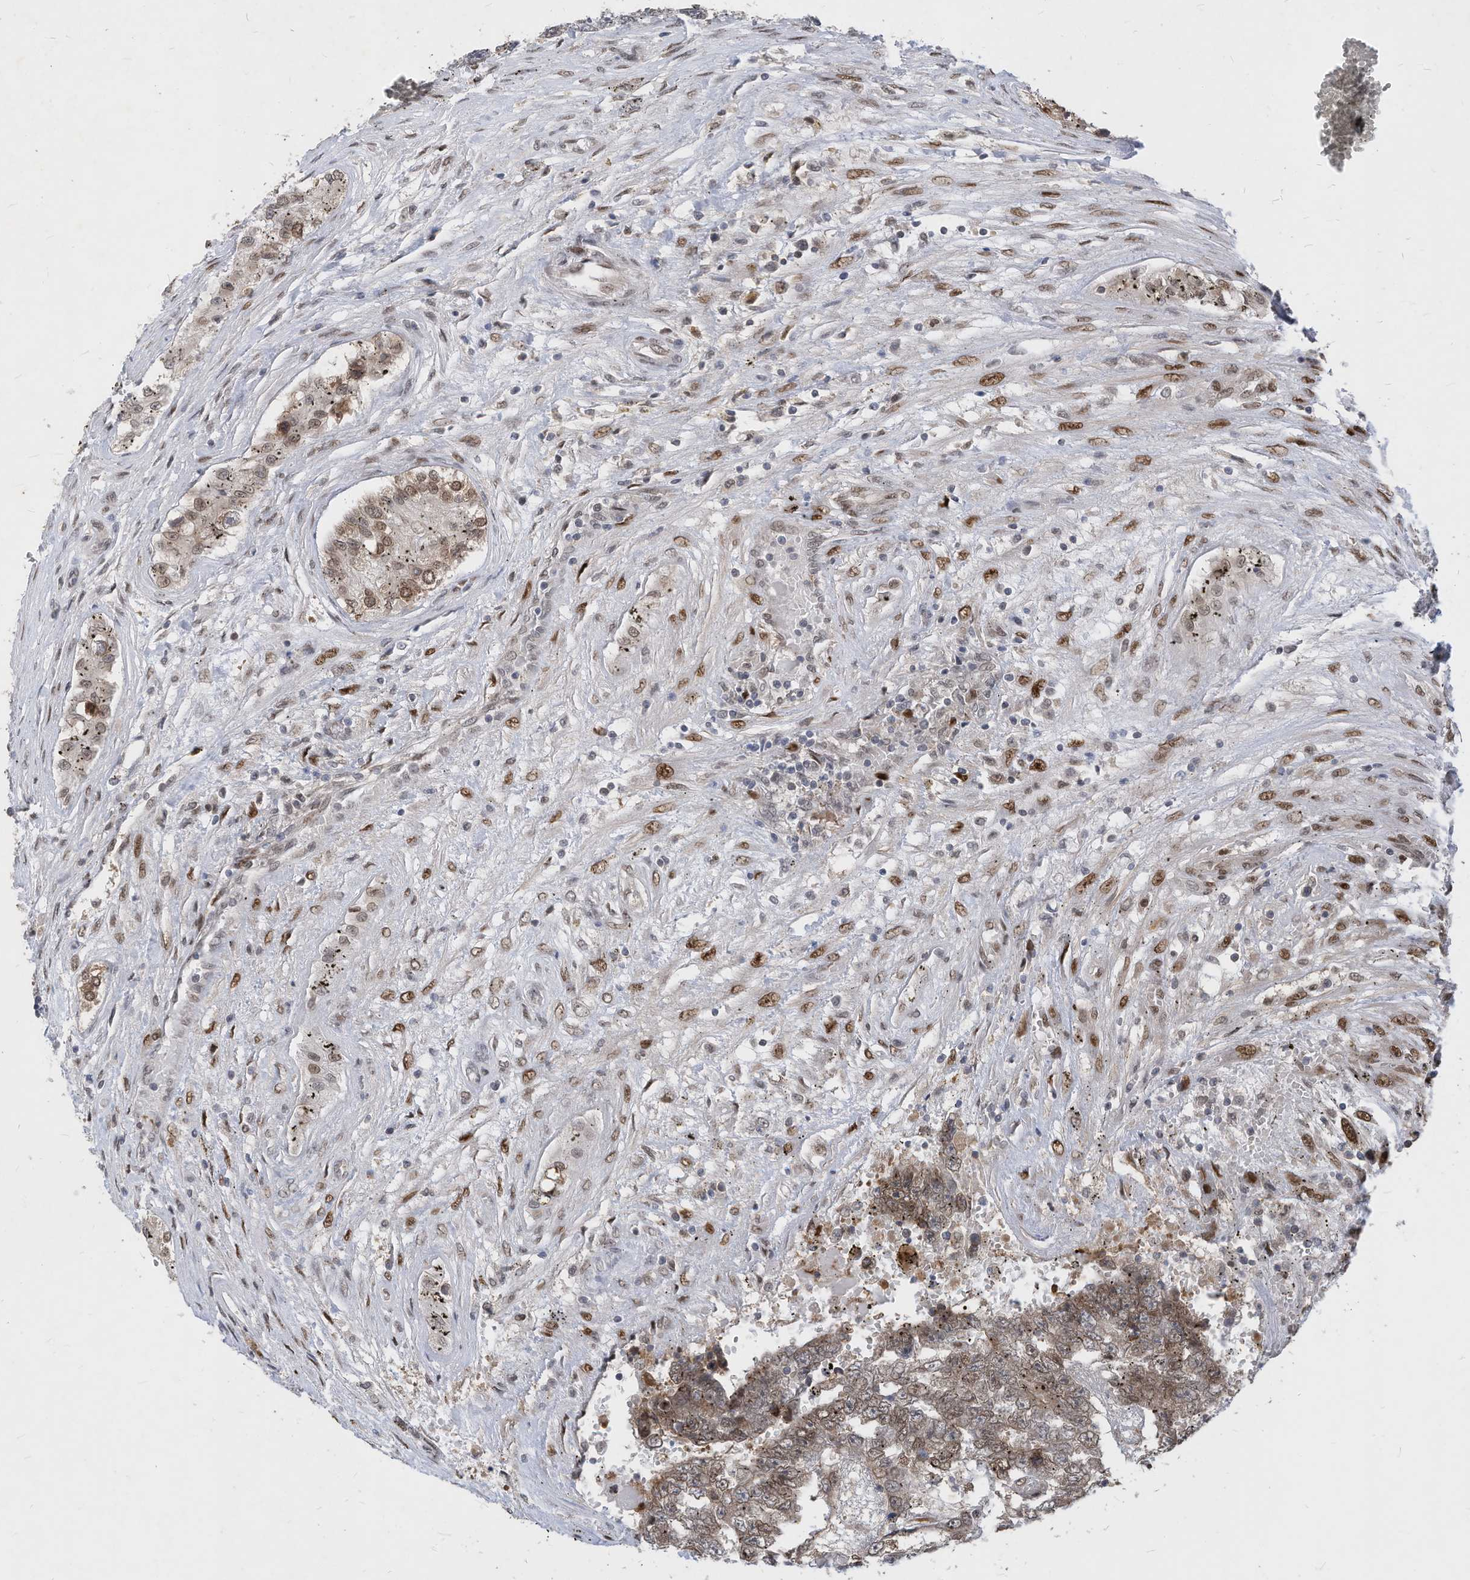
{"staining": {"intensity": "moderate", "quantity": ">75%", "location": "cytoplasmic/membranous"}, "tissue": "testis cancer", "cell_type": "Tumor cells", "image_type": "cancer", "snomed": [{"axis": "morphology", "description": "Carcinoma, Embryonal, NOS"}, {"axis": "topography", "description": "Testis"}], "caption": "Protein analysis of testis cancer tissue displays moderate cytoplasmic/membranous expression in about >75% of tumor cells.", "gene": "KPNB1", "patient": {"sex": "male", "age": 25}}